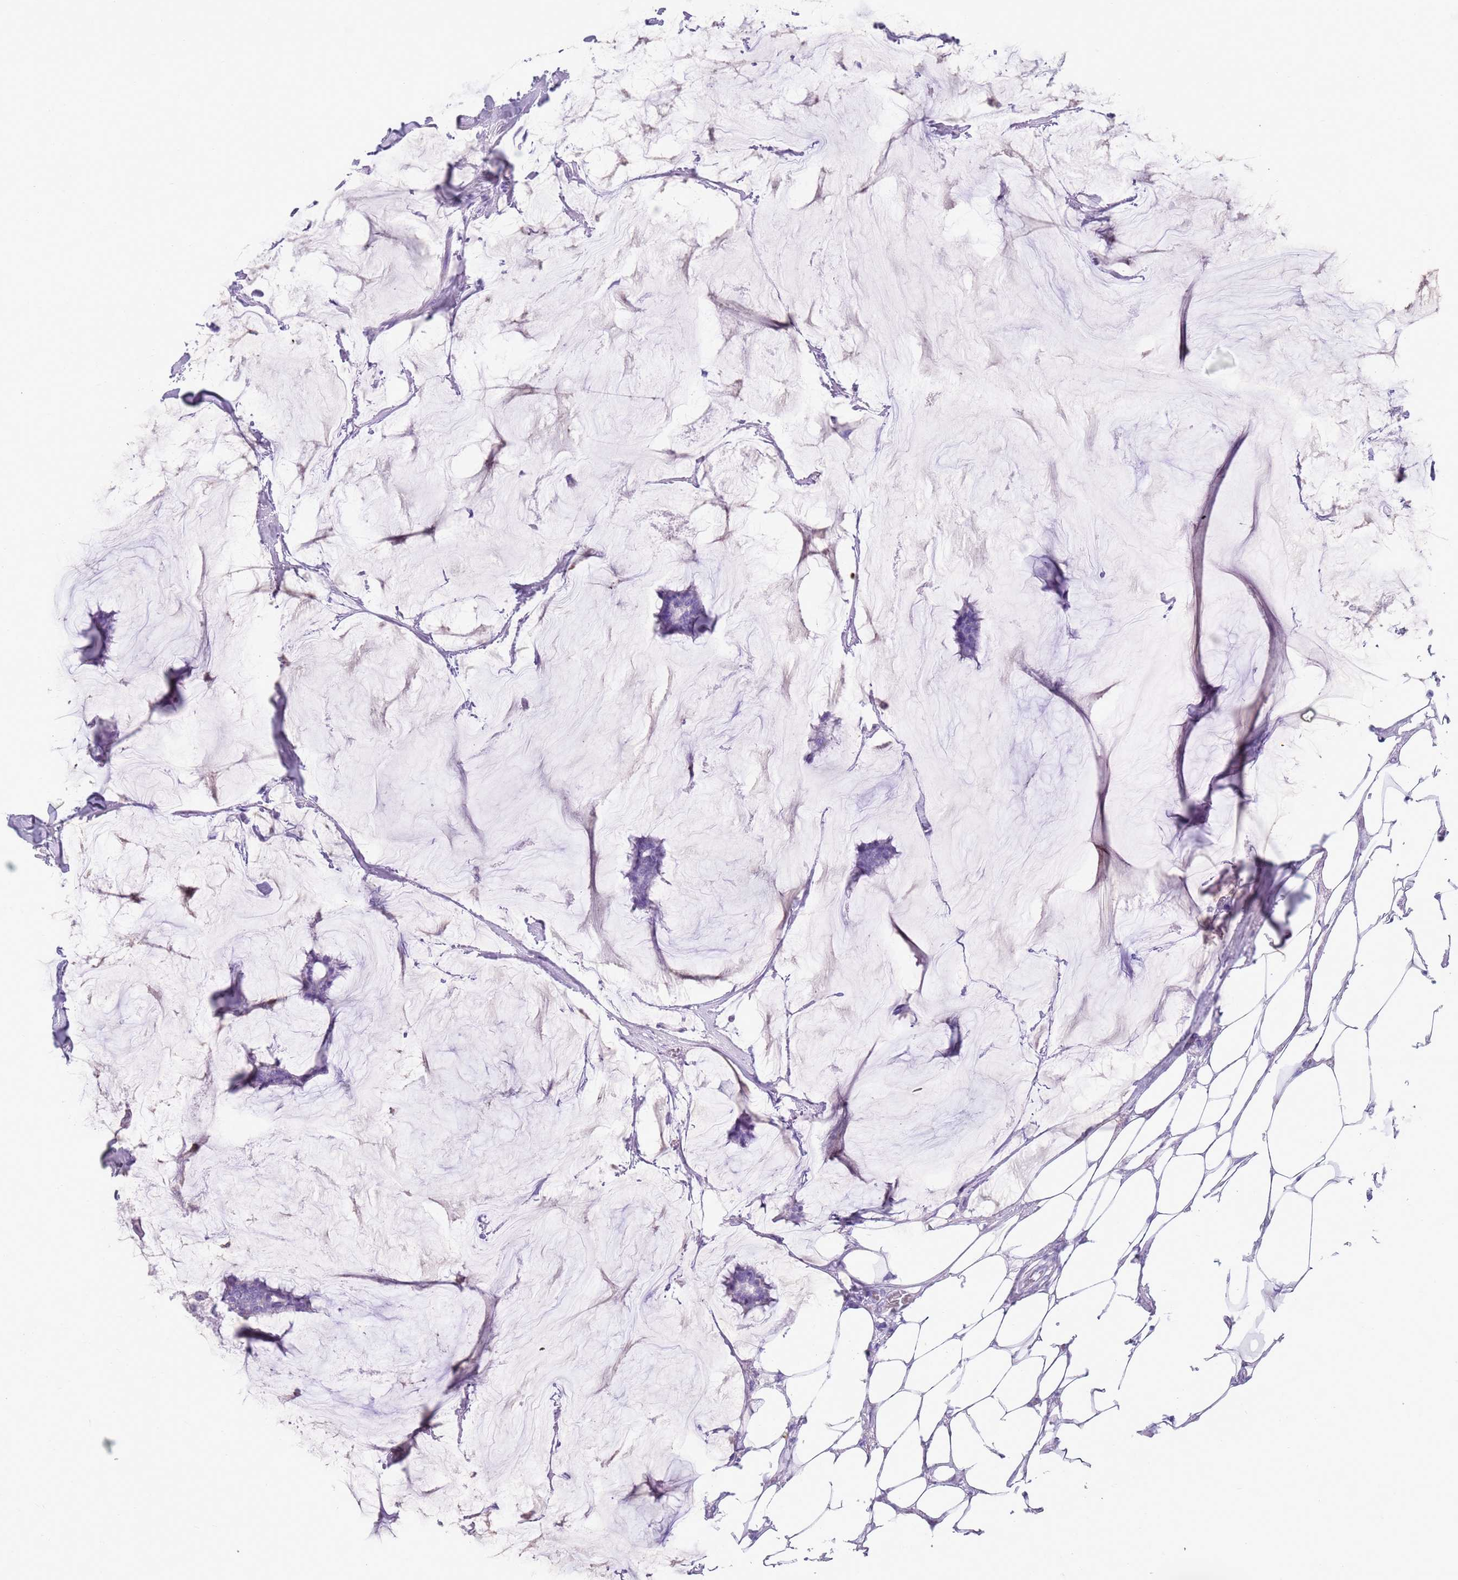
{"staining": {"intensity": "negative", "quantity": "none", "location": "none"}, "tissue": "breast cancer", "cell_type": "Tumor cells", "image_type": "cancer", "snomed": [{"axis": "morphology", "description": "Duct carcinoma"}, {"axis": "topography", "description": "Breast"}], "caption": "Immunohistochemistry of human invasive ductal carcinoma (breast) reveals no positivity in tumor cells.", "gene": "LY6G5B", "patient": {"sex": "female", "age": 93}}